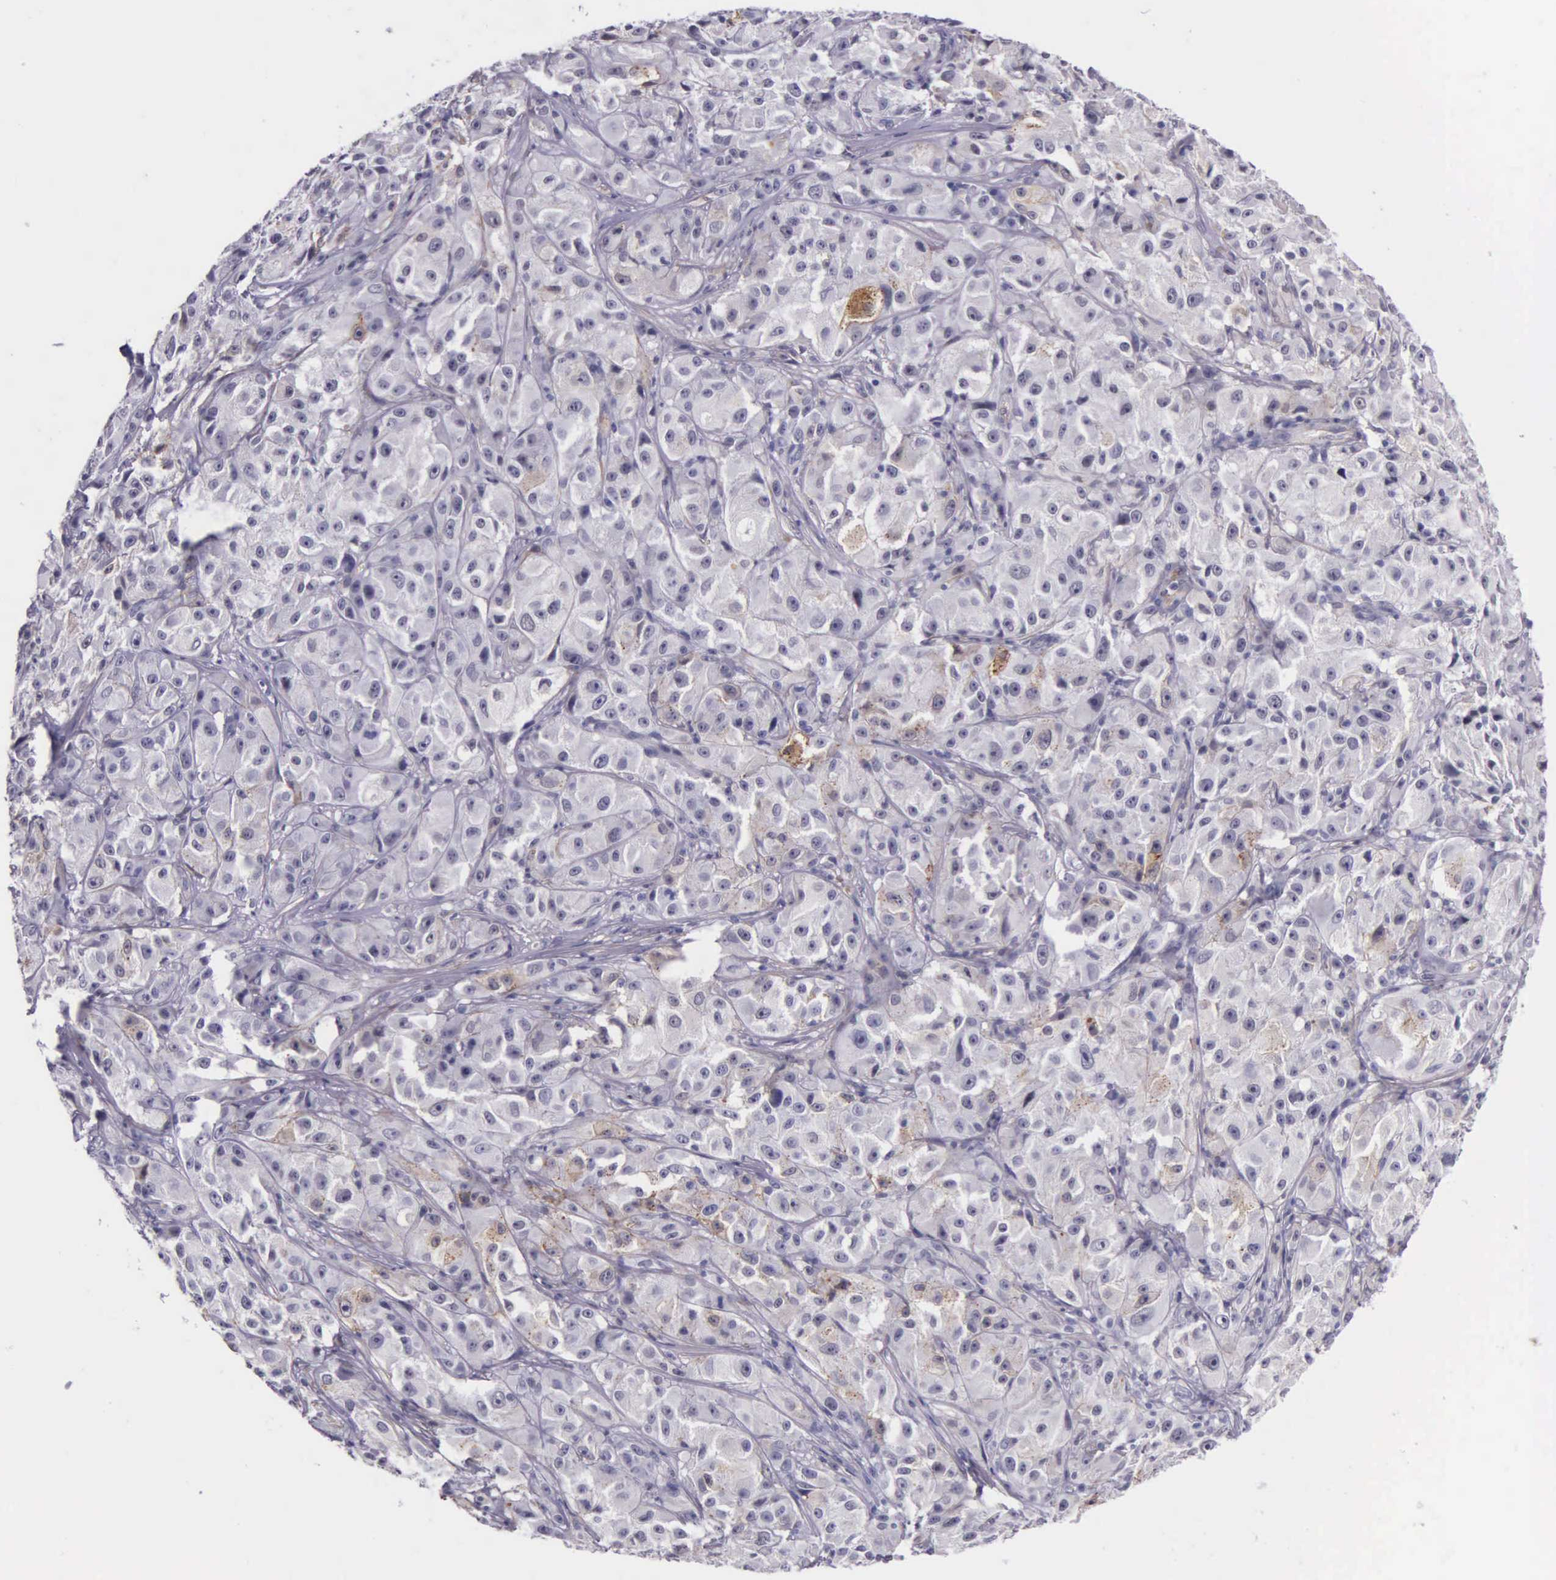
{"staining": {"intensity": "negative", "quantity": "none", "location": "none"}, "tissue": "melanoma", "cell_type": "Tumor cells", "image_type": "cancer", "snomed": [{"axis": "morphology", "description": "Malignant melanoma, NOS"}, {"axis": "topography", "description": "Skin"}], "caption": "Melanoma was stained to show a protein in brown. There is no significant staining in tumor cells.", "gene": "AHNAK2", "patient": {"sex": "male", "age": 56}}